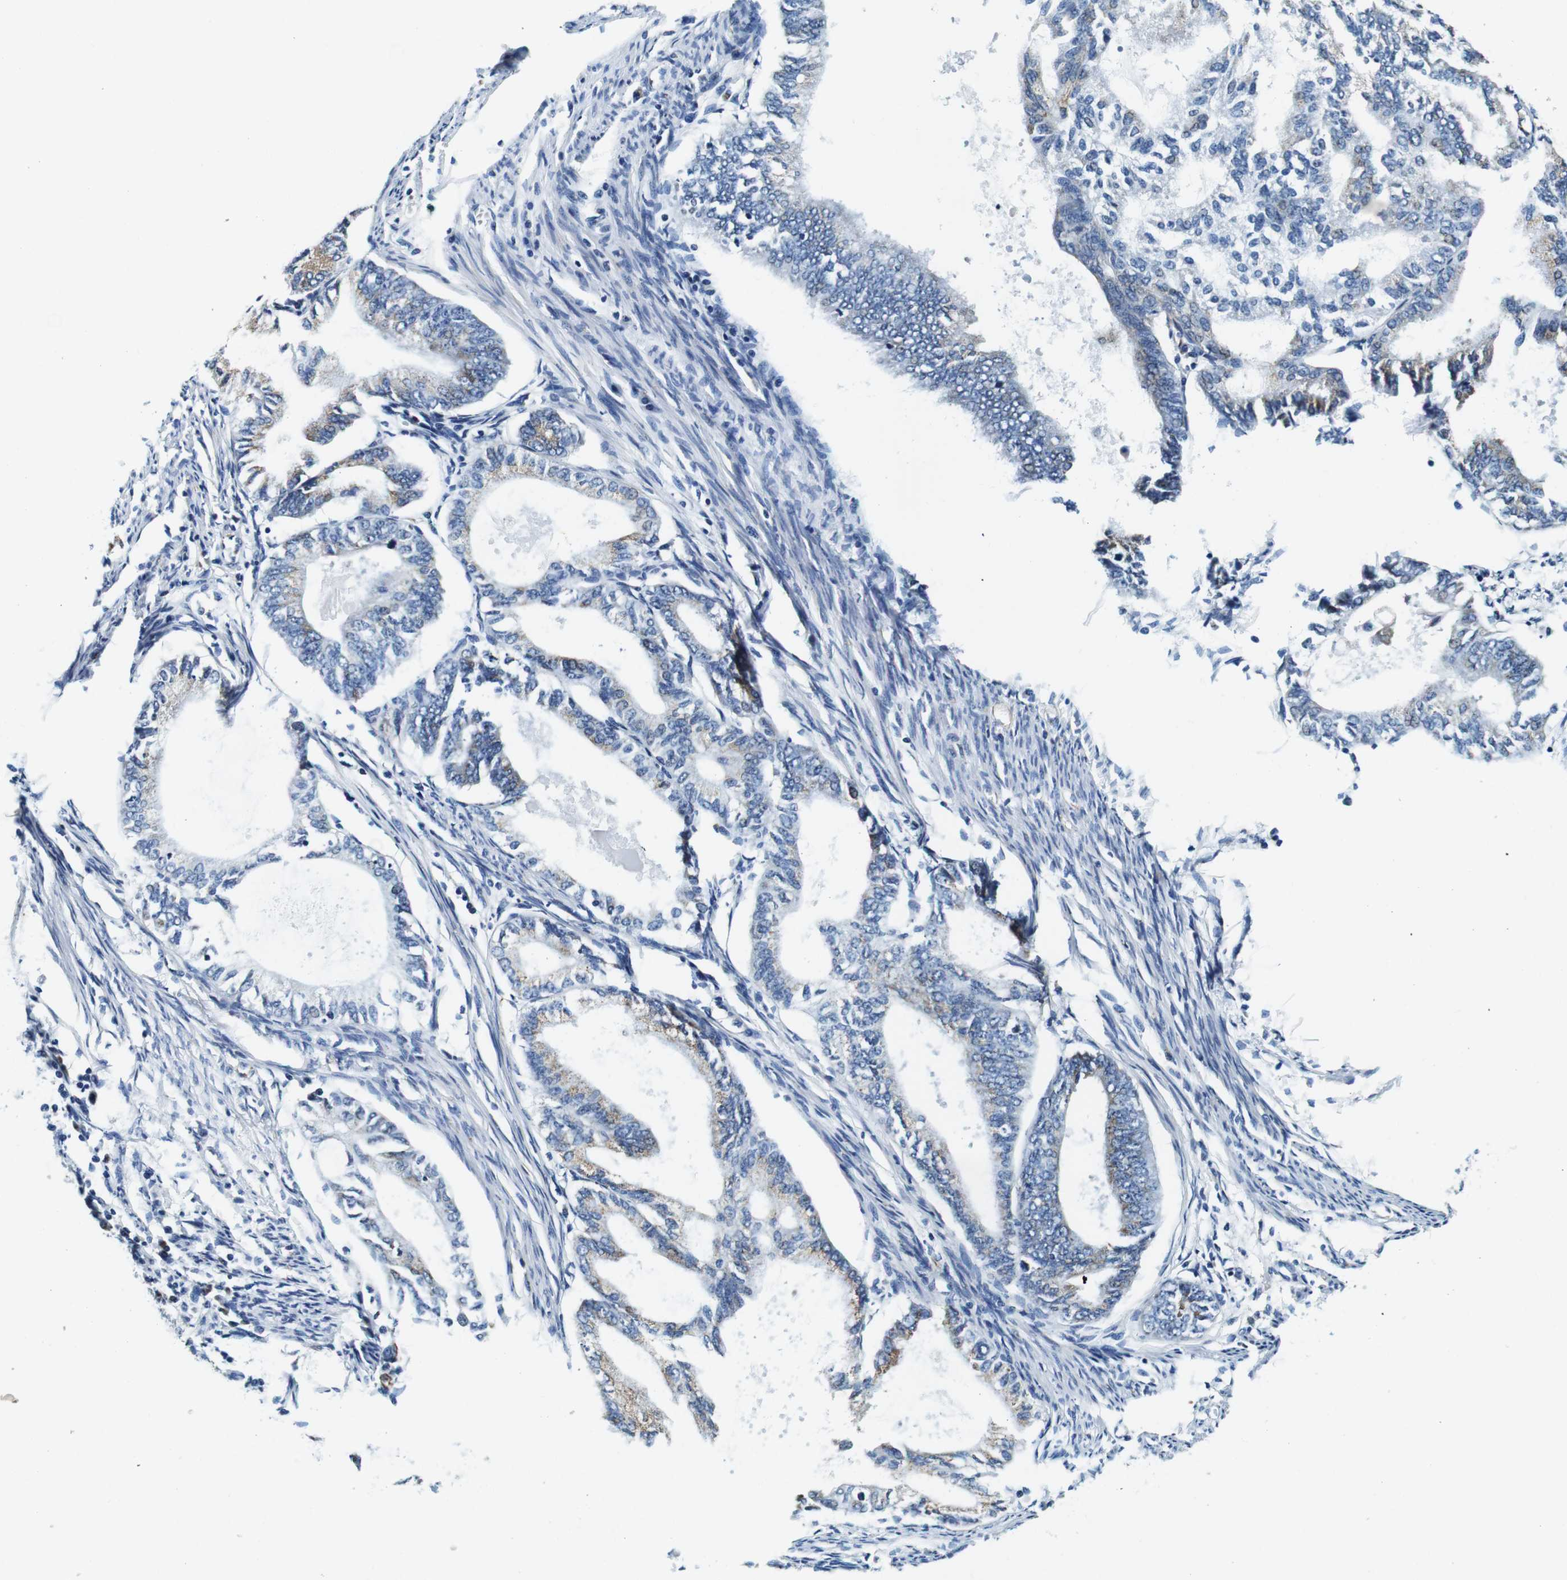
{"staining": {"intensity": "moderate", "quantity": "<25%", "location": "cytoplasmic/membranous"}, "tissue": "endometrial cancer", "cell_type": "Tumor cells", "image_type": "cancer", "snomed": [{"axis": "morphology", "description": "Adenocarcinoma, NOS"}, {"axis": "topography", "description": "Endometrium"}], "caption": "DAB (3,3'-diaminobenzidine) immunohistochemical staining of human adenocarcinoma (endometrial) exhibits moderate cytoplasmic/membranous protein staining in about <25% of tumor cells.", "gene": "FAR2", "patient": {"sex": "female", "age": 86}}